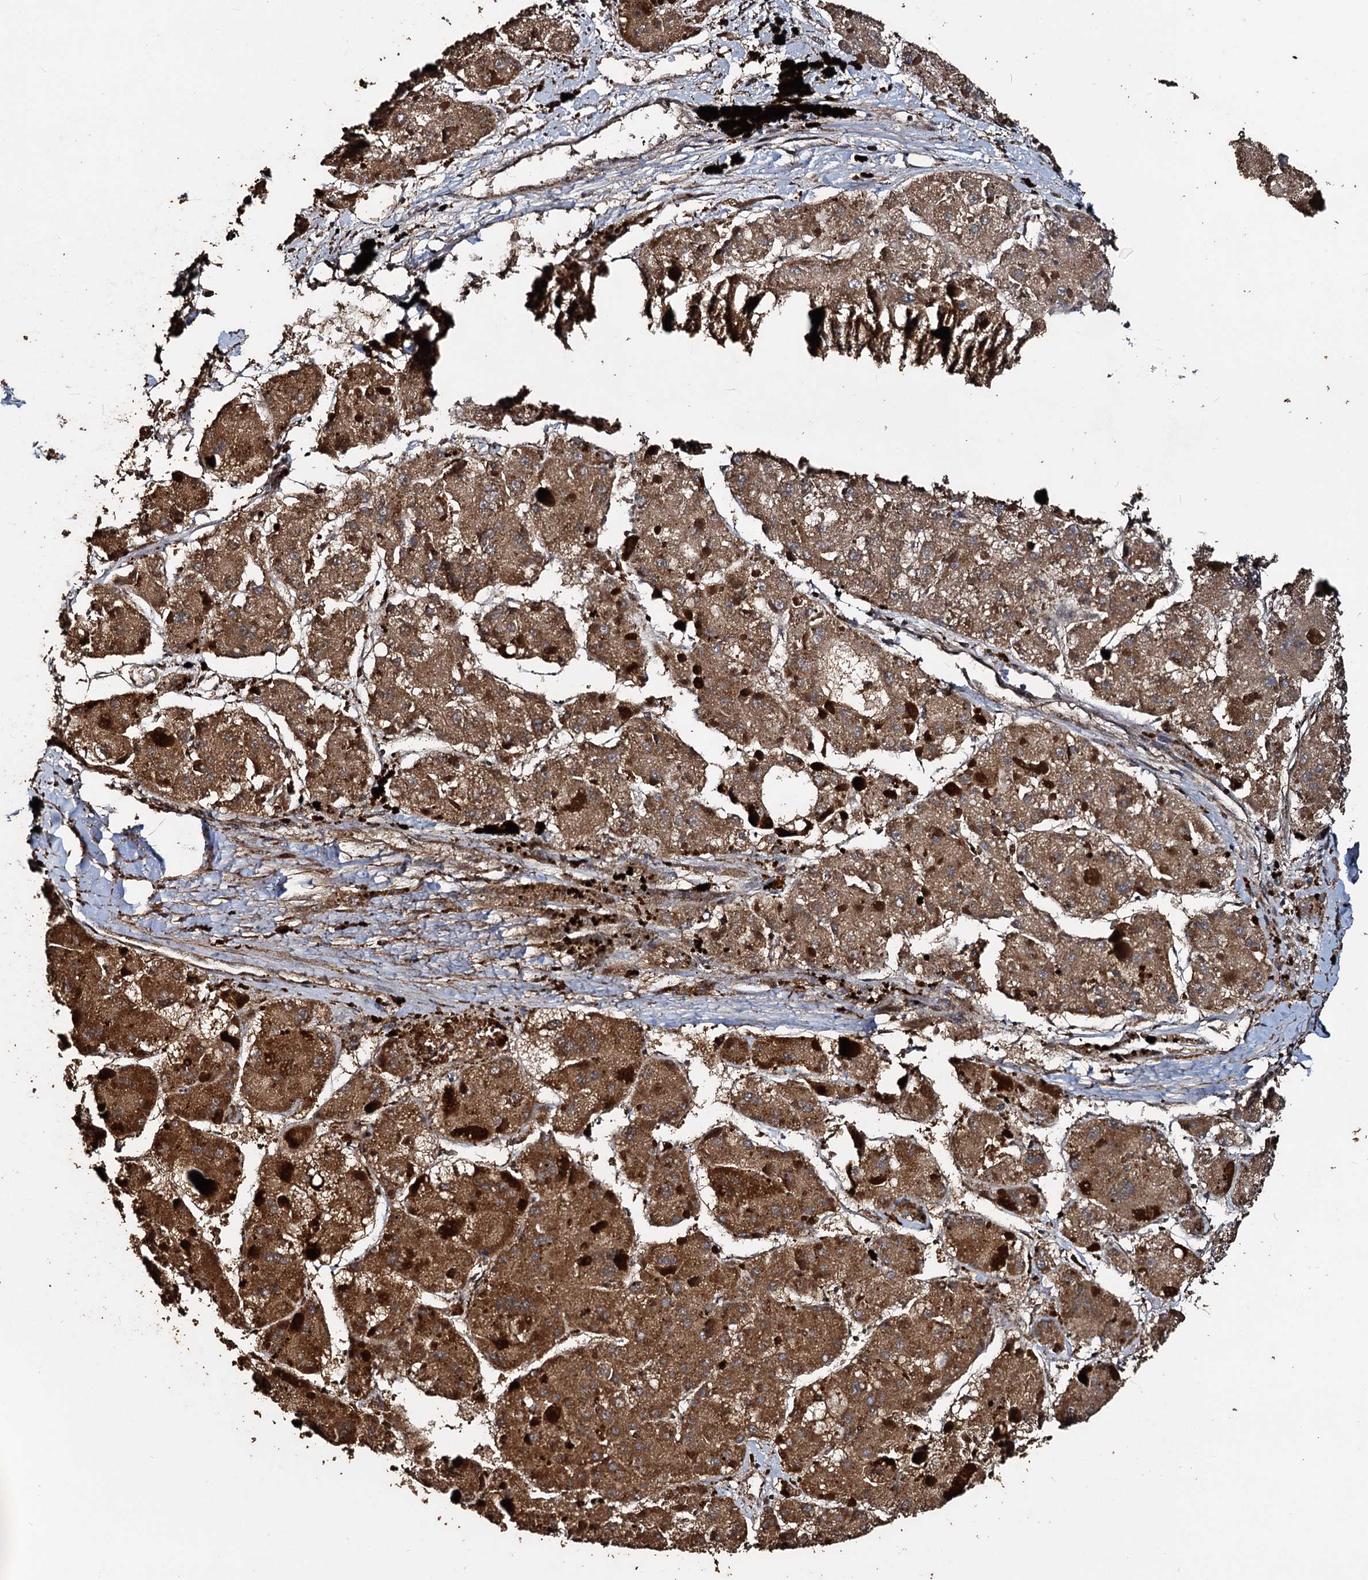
{"staining": {"intensity": "moderate", "quantity": ">75%", "location": "cytoplasmic/membranous"}, "tissue": "liver cancer", "cell_type": "Tumor cells", "image_type": "cancer", "snomed": [{"axis": "morphology", "description": "Carcinoma, Hepatocellular, NOS"}, {"axis": "topography", "description": "Liver"}], "caption": "The histopathology image shows immunohistochemical staining of liver hepatocellular carcinoma. There is moderate cytoplasmic/membranous positivity is identified in approximately >75% of tumor cells.", "gene": "NOTCH2NLA", "patient": {"sex": "female", "age": 73}}